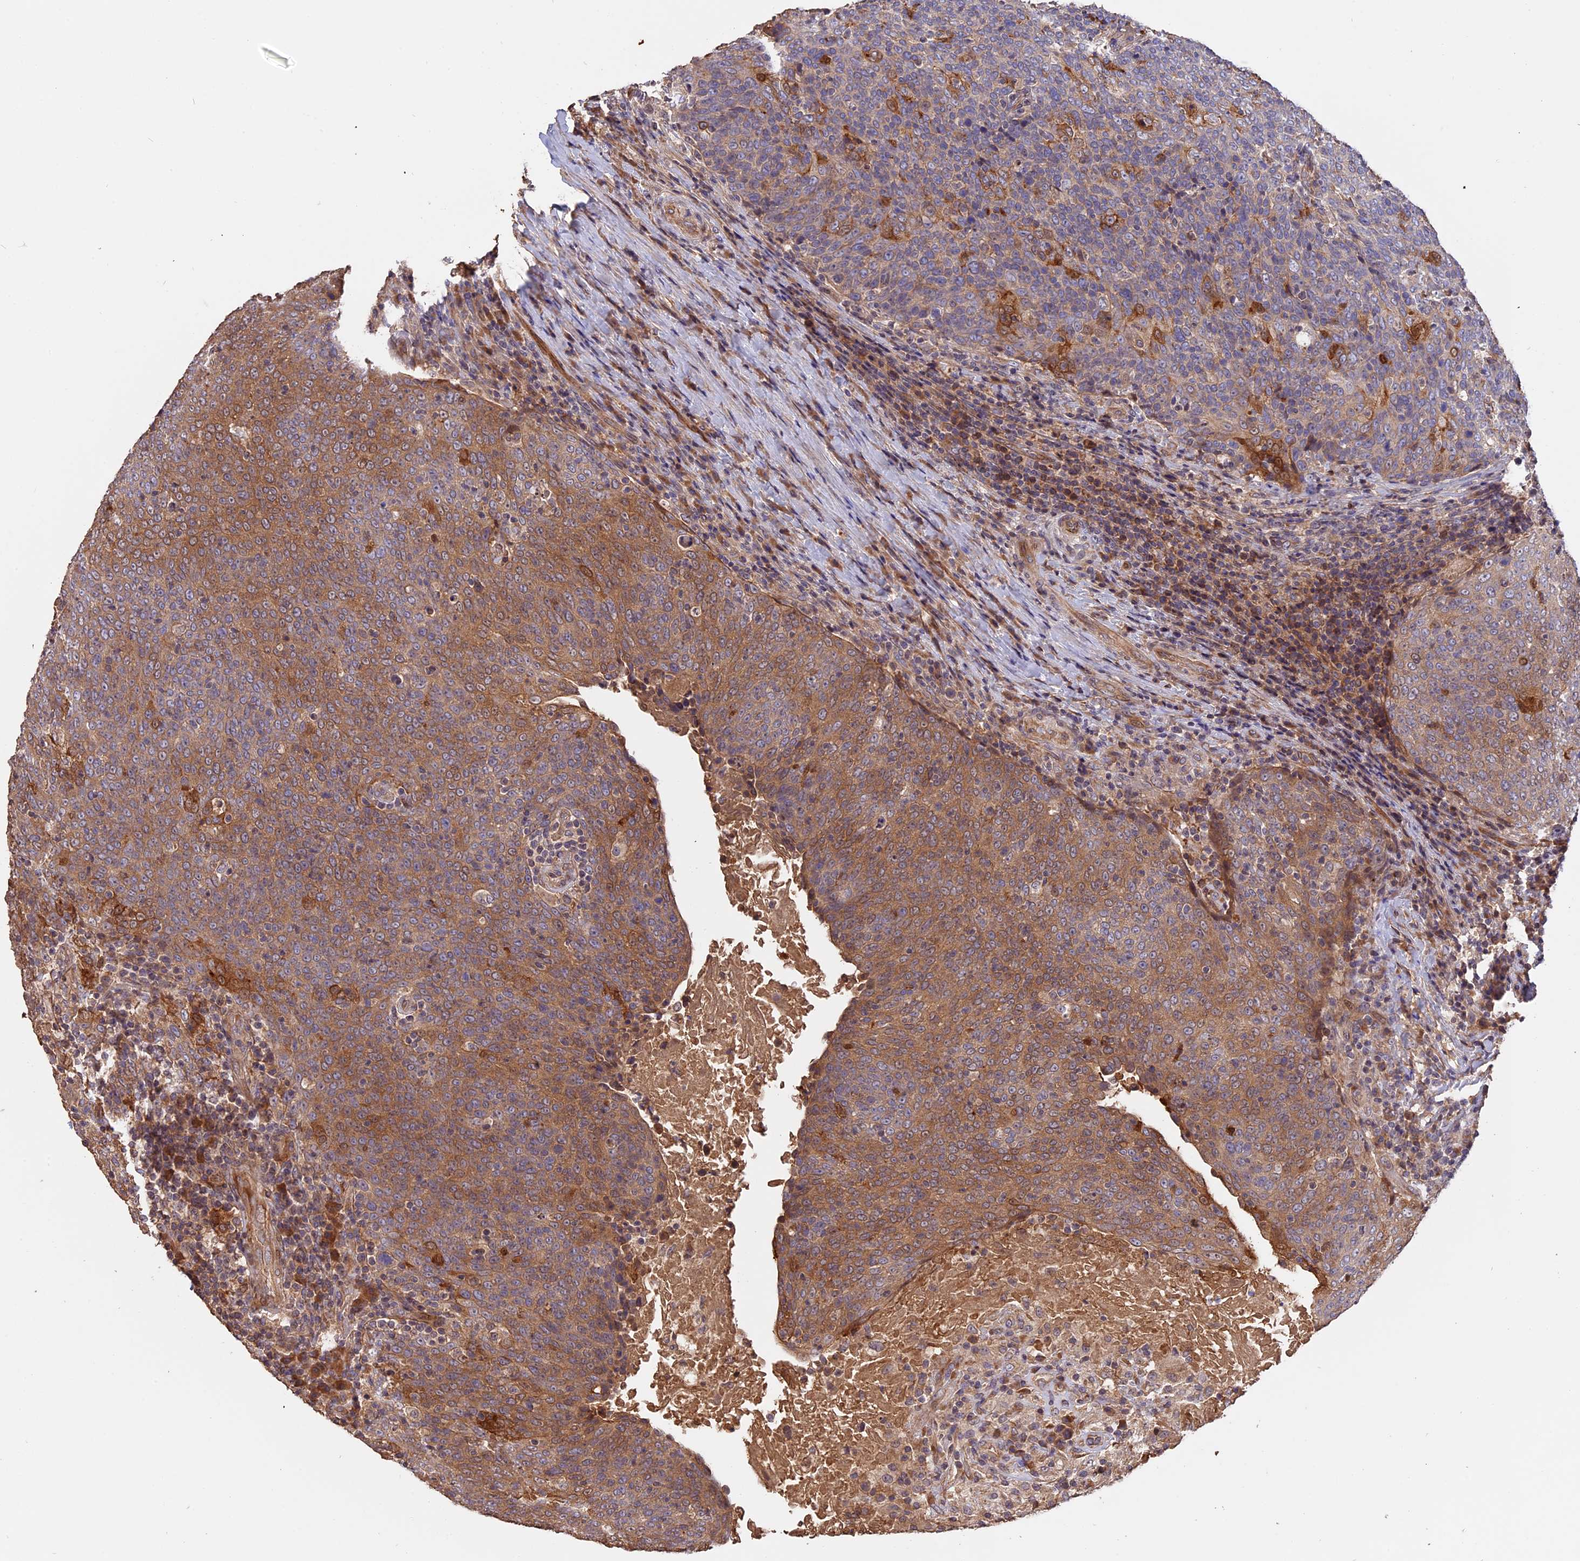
{"staining": {"intensity": "moderate", "quantity": "25%-75%", "location": "cytoplasmic/membranous"}, "tissue": "head and neck cancer", "cell_type": "Tumor cells", "image_type": "cancer", "snomed": [{"axis": "morphology", "description": "Squamous cell carcinoma, NOS"}, {"axis": "morphology", "description": "Squamous cell carcinoma, metastatic, NOS"}, {"axis": "topography", "description": "Lymph node"}, {"axis": "topography", "description": "Head-Neck"}], "caption": "Brown immunohistochemical staining in metastatic squamous cell carcinoma (head and neck) demonstrates moderate cytoplasmic/membranous positivity in approximately 25%-75% of tumor cells. (DAB IHC, brown staining for protein, blue staining for nuclei).", "gene": "RASAL1", "patient": {"sex": "male", "age": 62}}